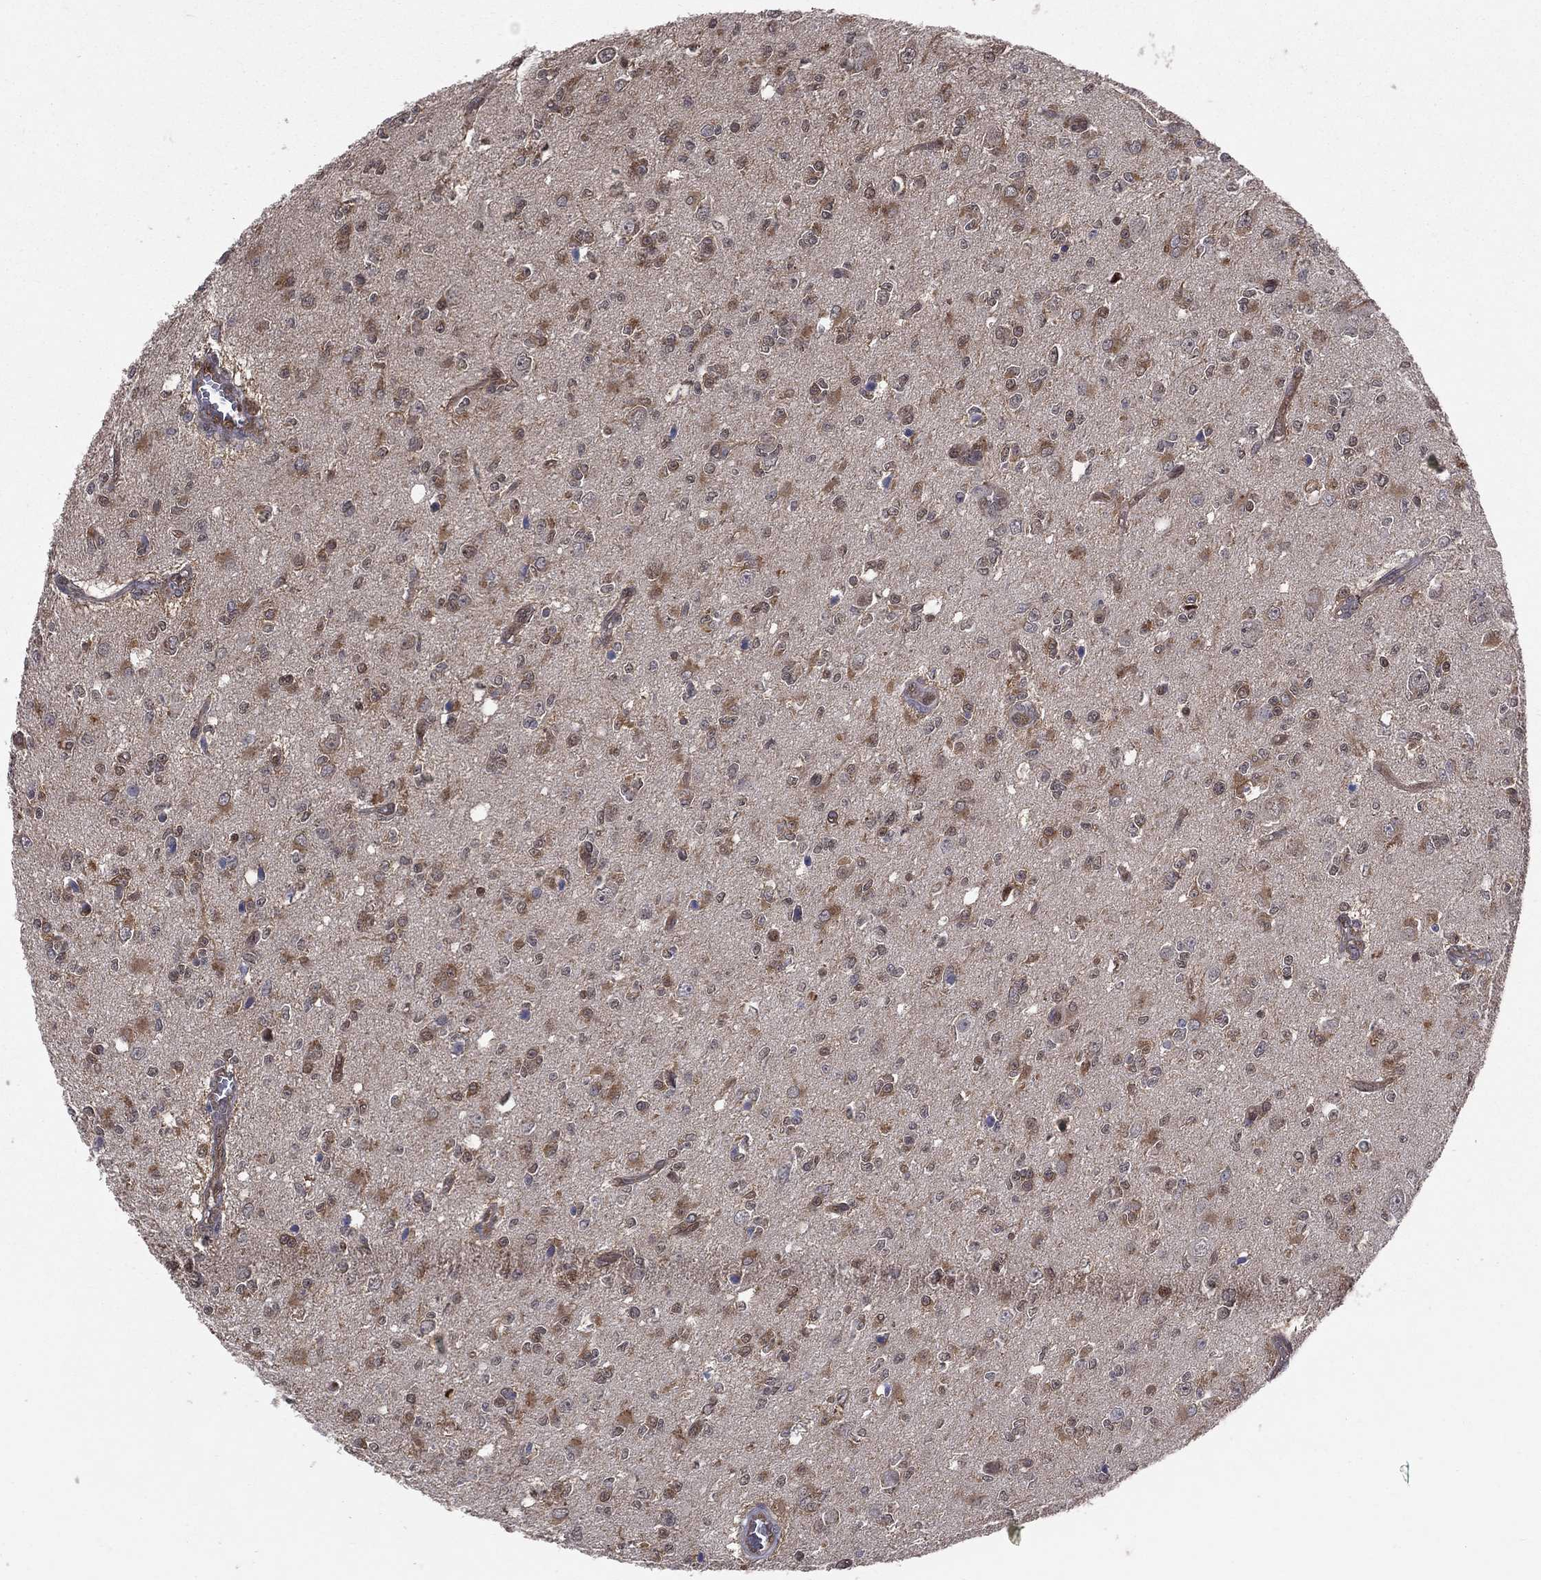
{"staining": {"intensity": "moderate", "quantity": "<25%", "location": "cytoplasmic/membranous,nuclear"}, "tissue": "glioma", "cell_type": "Tumor cells", "image_type": "cancer", "snomed": [{"axis": "morphology", "description": "Glioma, malignant, Low grade"}, {"axis": "topography", "description": "Brain"}], "caption": "Glioma was stained to show a protein in brown. There is low levels of moderate cytoplasmic/membranous and nuclear staining in about <25% of tumor cells. Immunohistochemistry (ihc) stains the protein of interest in brown and the nuclei are stained blue.", "gene": "GMPR2", "patient": {"sex": "female", "age": 45}}